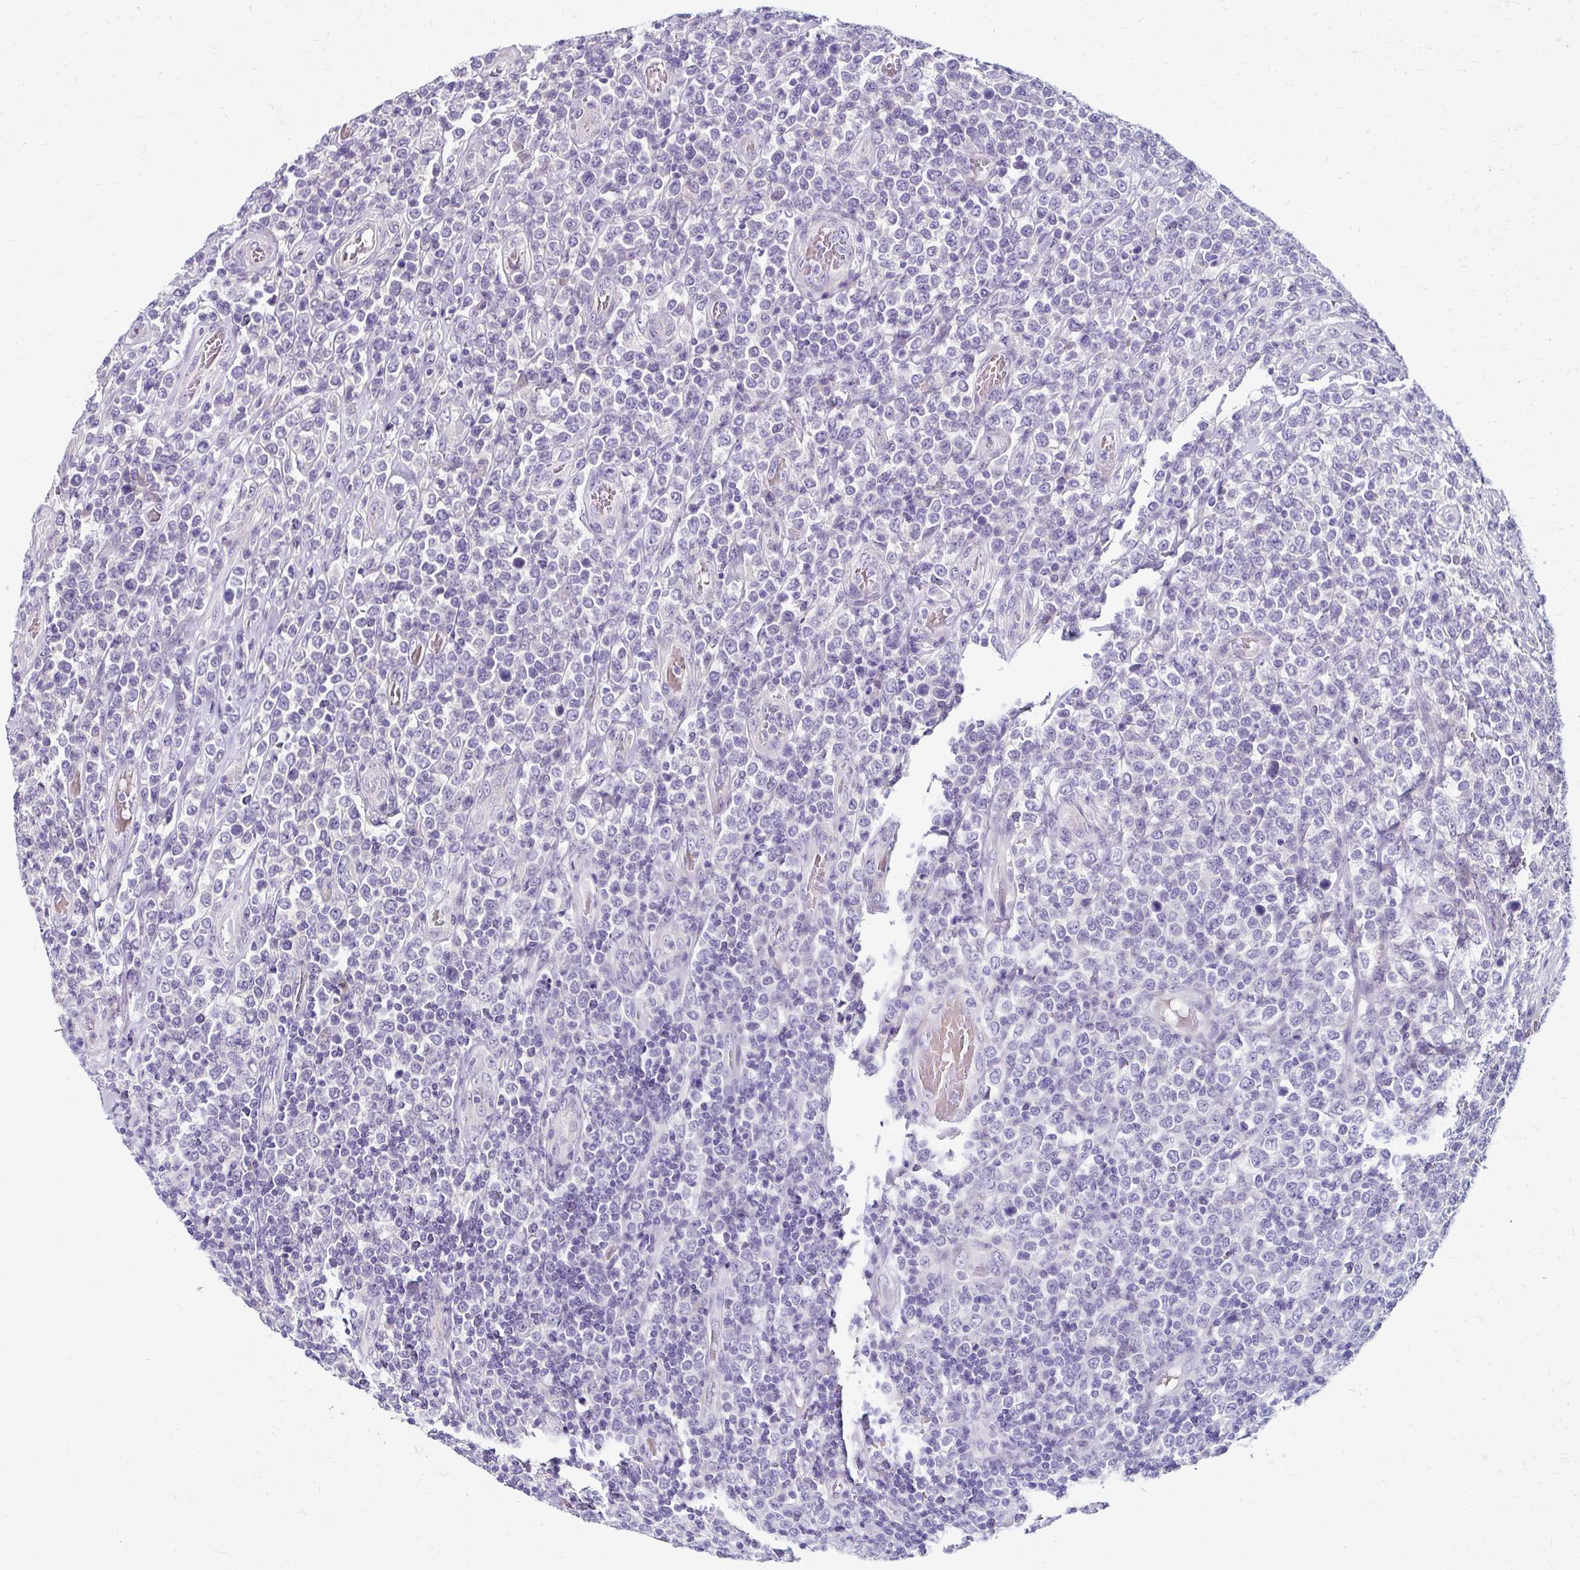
{"staining": {"intensity": "negative", "quantity": "none", "location": "none"}, "tissue": "lymphoma", "cell_type": "Tumor cells", "image_type": "cancer", "snomed": [{"axis": "morphology", "description": "Malignant lymphoma, non-Hodgkin's type, High grade"}, {"axis": "topography", "description": "Soft tissue"}], "caption": "High magnification brightfield microscopy of malignant lymphoma, non-Hodgkin's type (high-grade) stained with DAB (brown) and counterstained with hematoxylin (blue): tumor cells show no significant staining.", "gene": "ZNF555", "patient": {"sex": "female", "age": 56}}